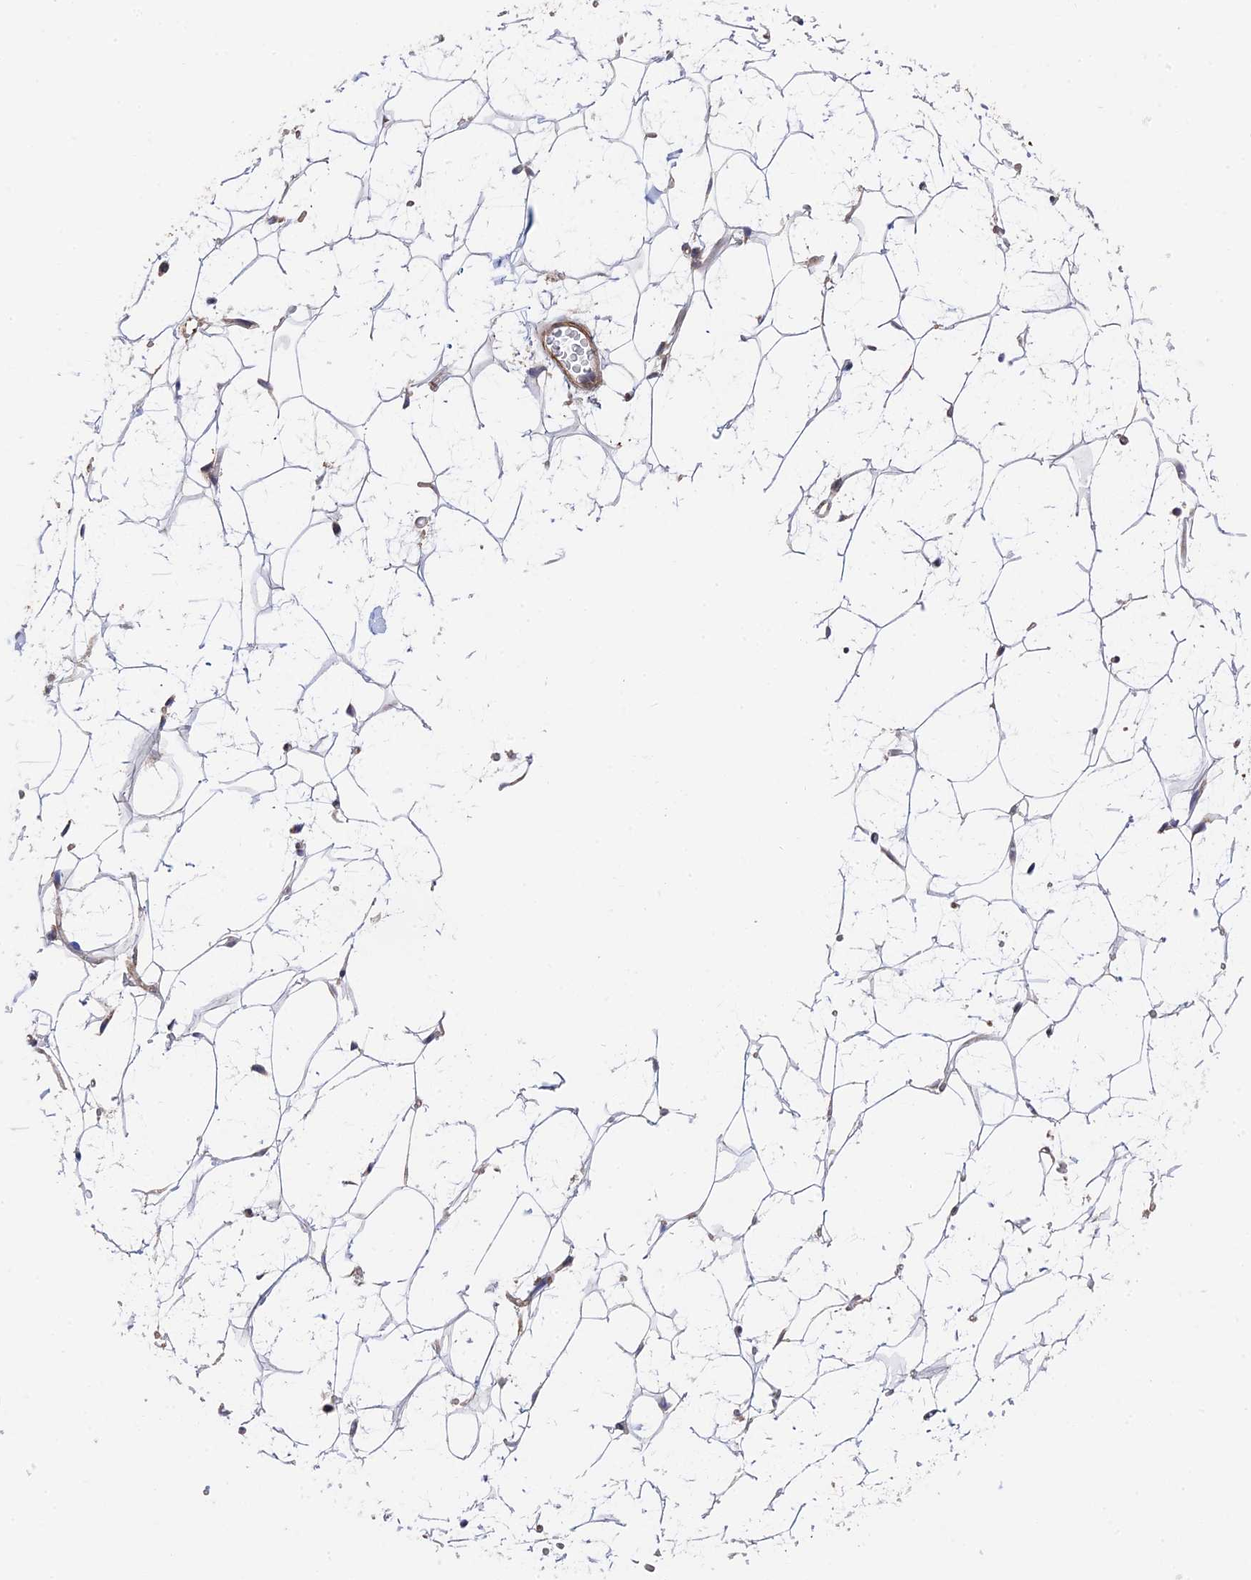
{"staining": {"intensity": "negative", "quantity": "none", "location": "none"}, "tissue": "adipose tissue", "cell_type": "Adipocytes", "image_type": "normal", "snomed": [{"axis": "morphology", "description": "Normal tissue, NOS"}, {"axis": "topography", "description": "Breast"}], "caption": "IHC image of unremarkable adipose tissue: human adipose tissue stained with DAB shows no significant protein positivity in adipocytes. (DAB (3,3'-diaminobenzidine) IHC visualized using brightfield microscopy, high magnification).", "gene": "ZNF320", "patient": {"sex": "female", "age": 26}}